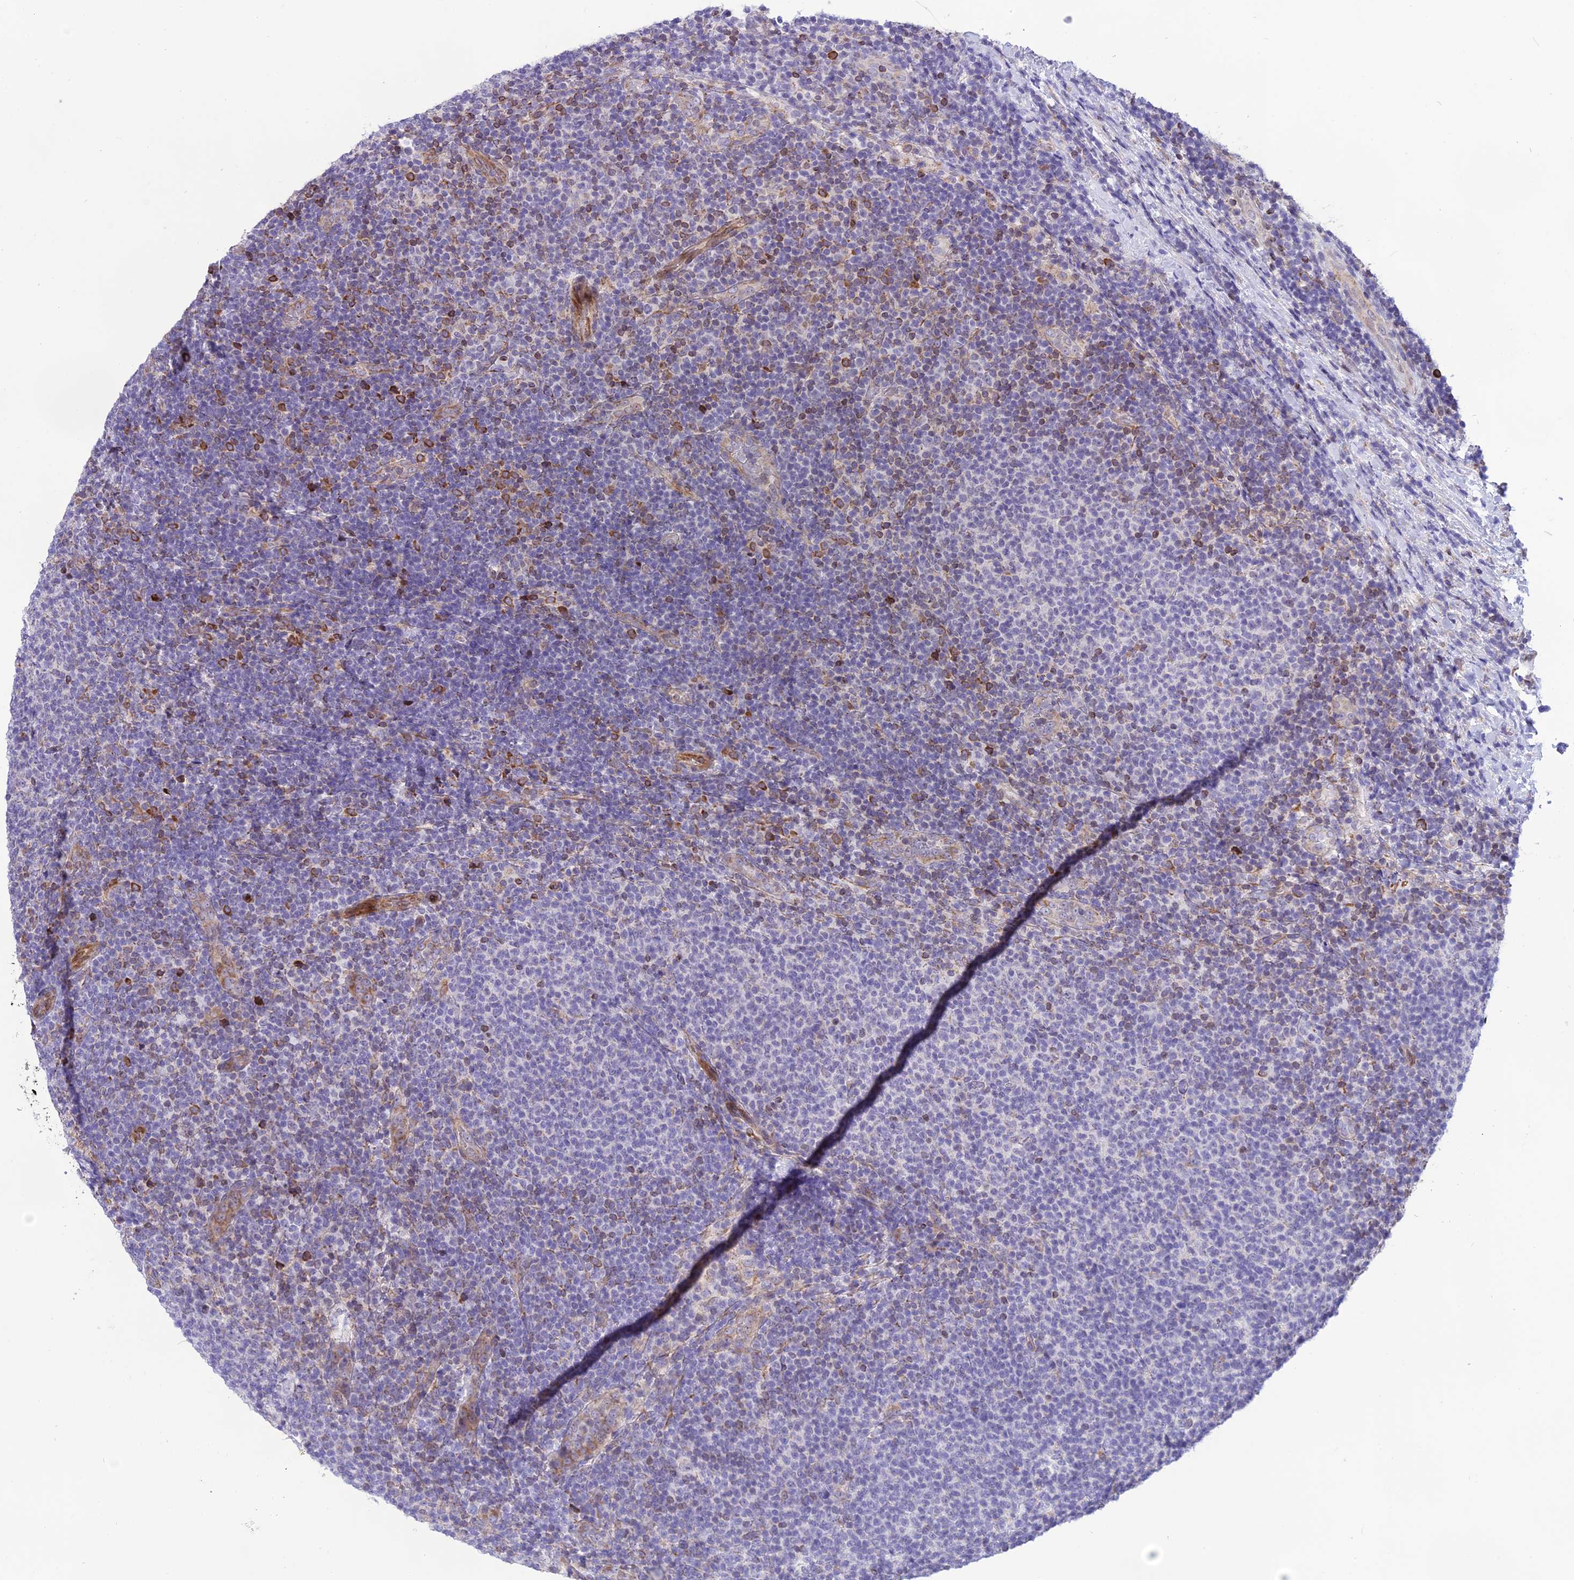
{"staining": {"intensity": "weak", "quantity": "<25%", "location": "cytoplasmic/membranous"}, "tissue": "lymphoma", "cell_type": "Tumor cells", "image_type": "cancer", "snomed": [{"axis": "morphology", "description": "Malignant lymphoma, non-Hodgkin's type, Low grade"}, {"axis": "topography", "description": "Lymph node"}], "caption": "Tumor cells show no significant protein expression in low-grade malignant lymphoma, non-Hodgkin's type.", "gene": "DOC2B", "patient": {"sex": "male", "age": 66}}